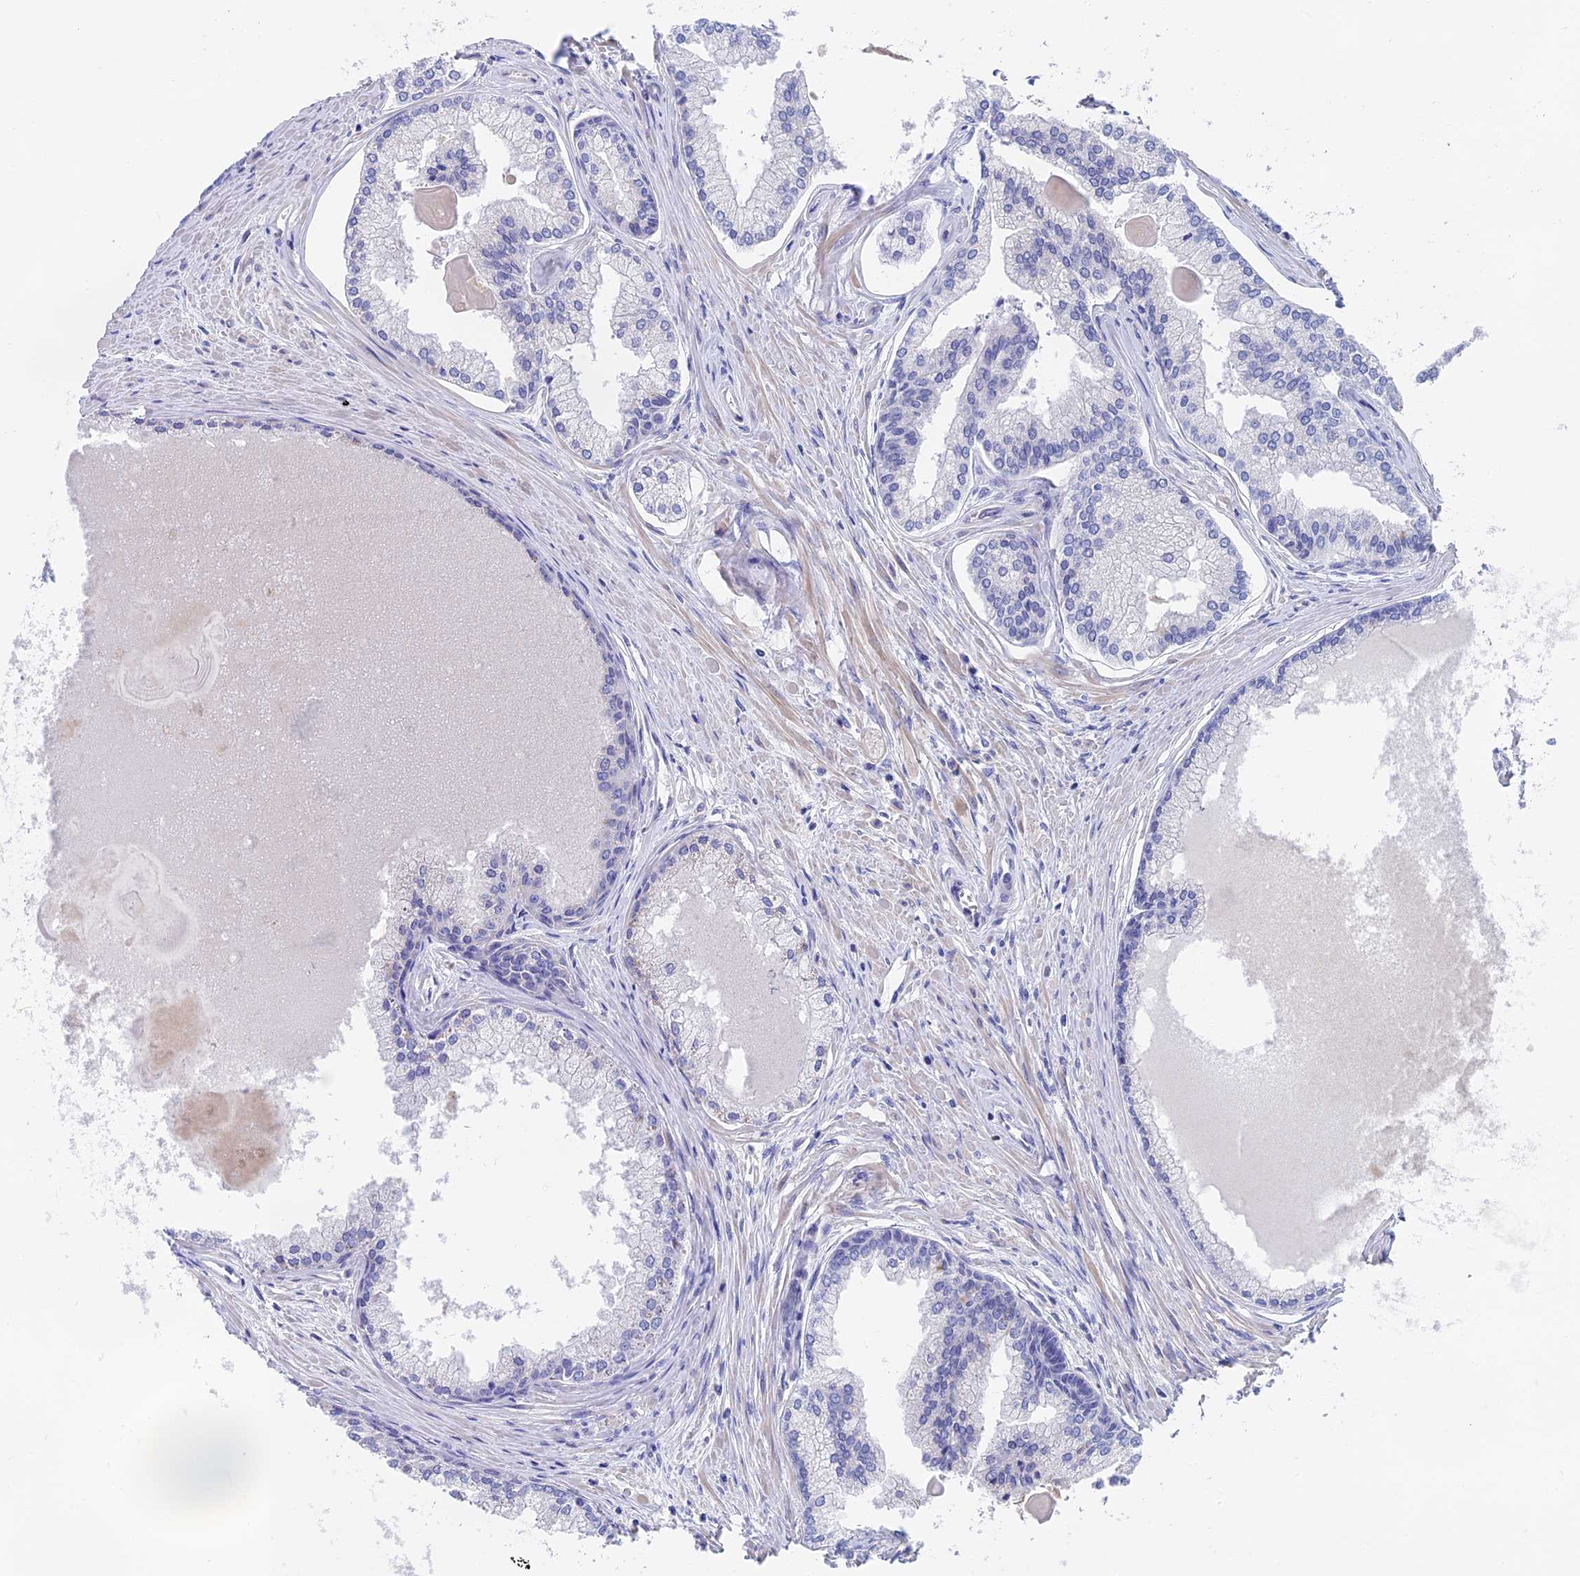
{"staining": {"intensity": "negative", "quantity": "none", "location": "none"}, "tissue": "prostate cancer", "cell_type": "Tumor cells", "image_type": "cancer", "snomed": [{"axis": "morphology", "description": "Adenocarcinoma, High grade"}, {"axis": "topography", "description": "Prostate"}], "caption": "The histopathology image demonstrates no significant expression in tumor cells of prostate cancer.", "gene": "GLB1L", "patient": {"sex": "male", "age": 68}}